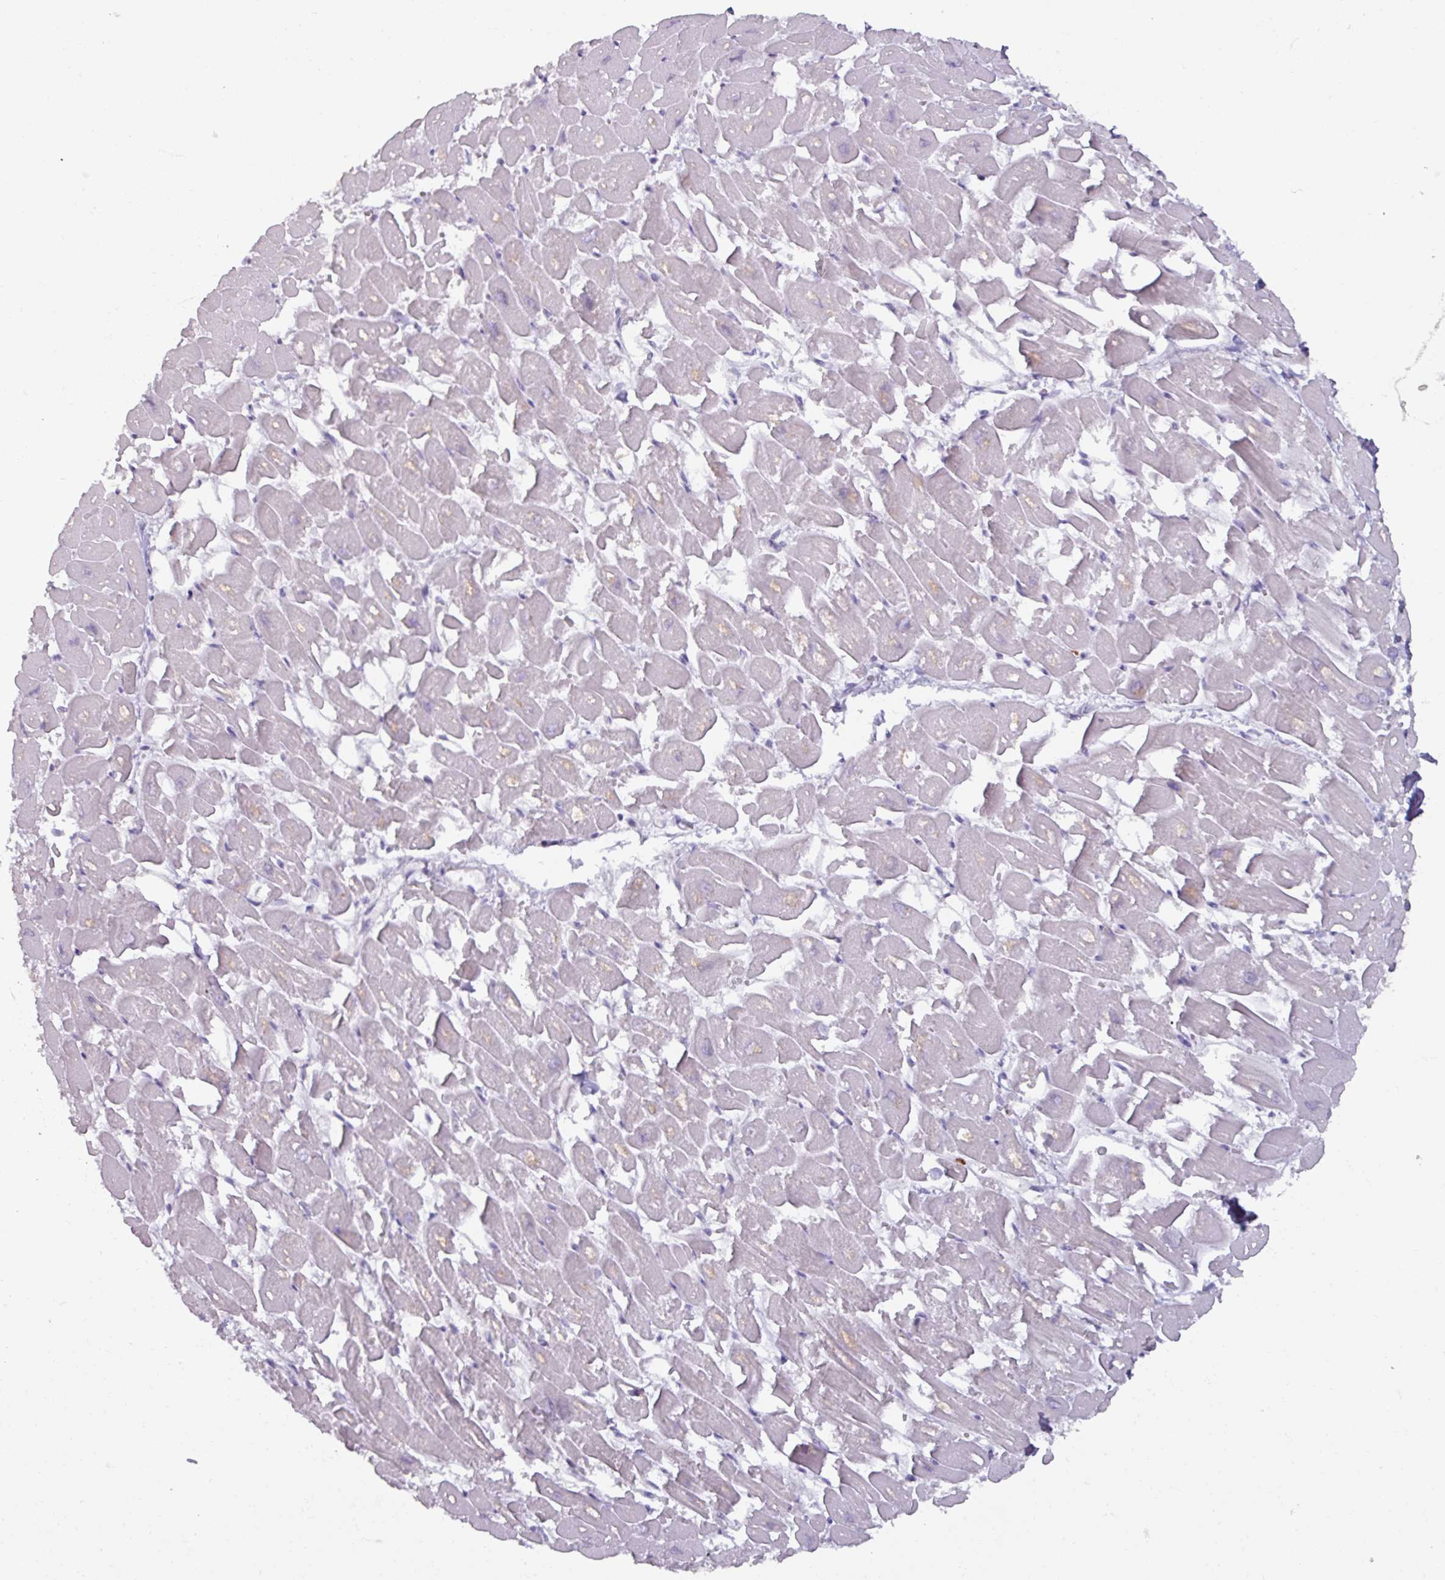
{"staining": {"intensity": "negative", "quantity": "none", "location": "none"}, "tissue": "heart muscle", "cell_type": "Cardiomyocytes", "image_type": "normal", "snomed": [{"axis": "morphology", "description": "Normal tissue, NOS"}, {"axis": "topography", "description": "Heart"}], "caption": "Cardiomyocytes are negative for protein expression in normal human heart muscle. (Immunohistochemistry, brightfield microscopy, high magnification).", "gene": "ATAD2", "patient": {"sex": "male", "age": 54}}